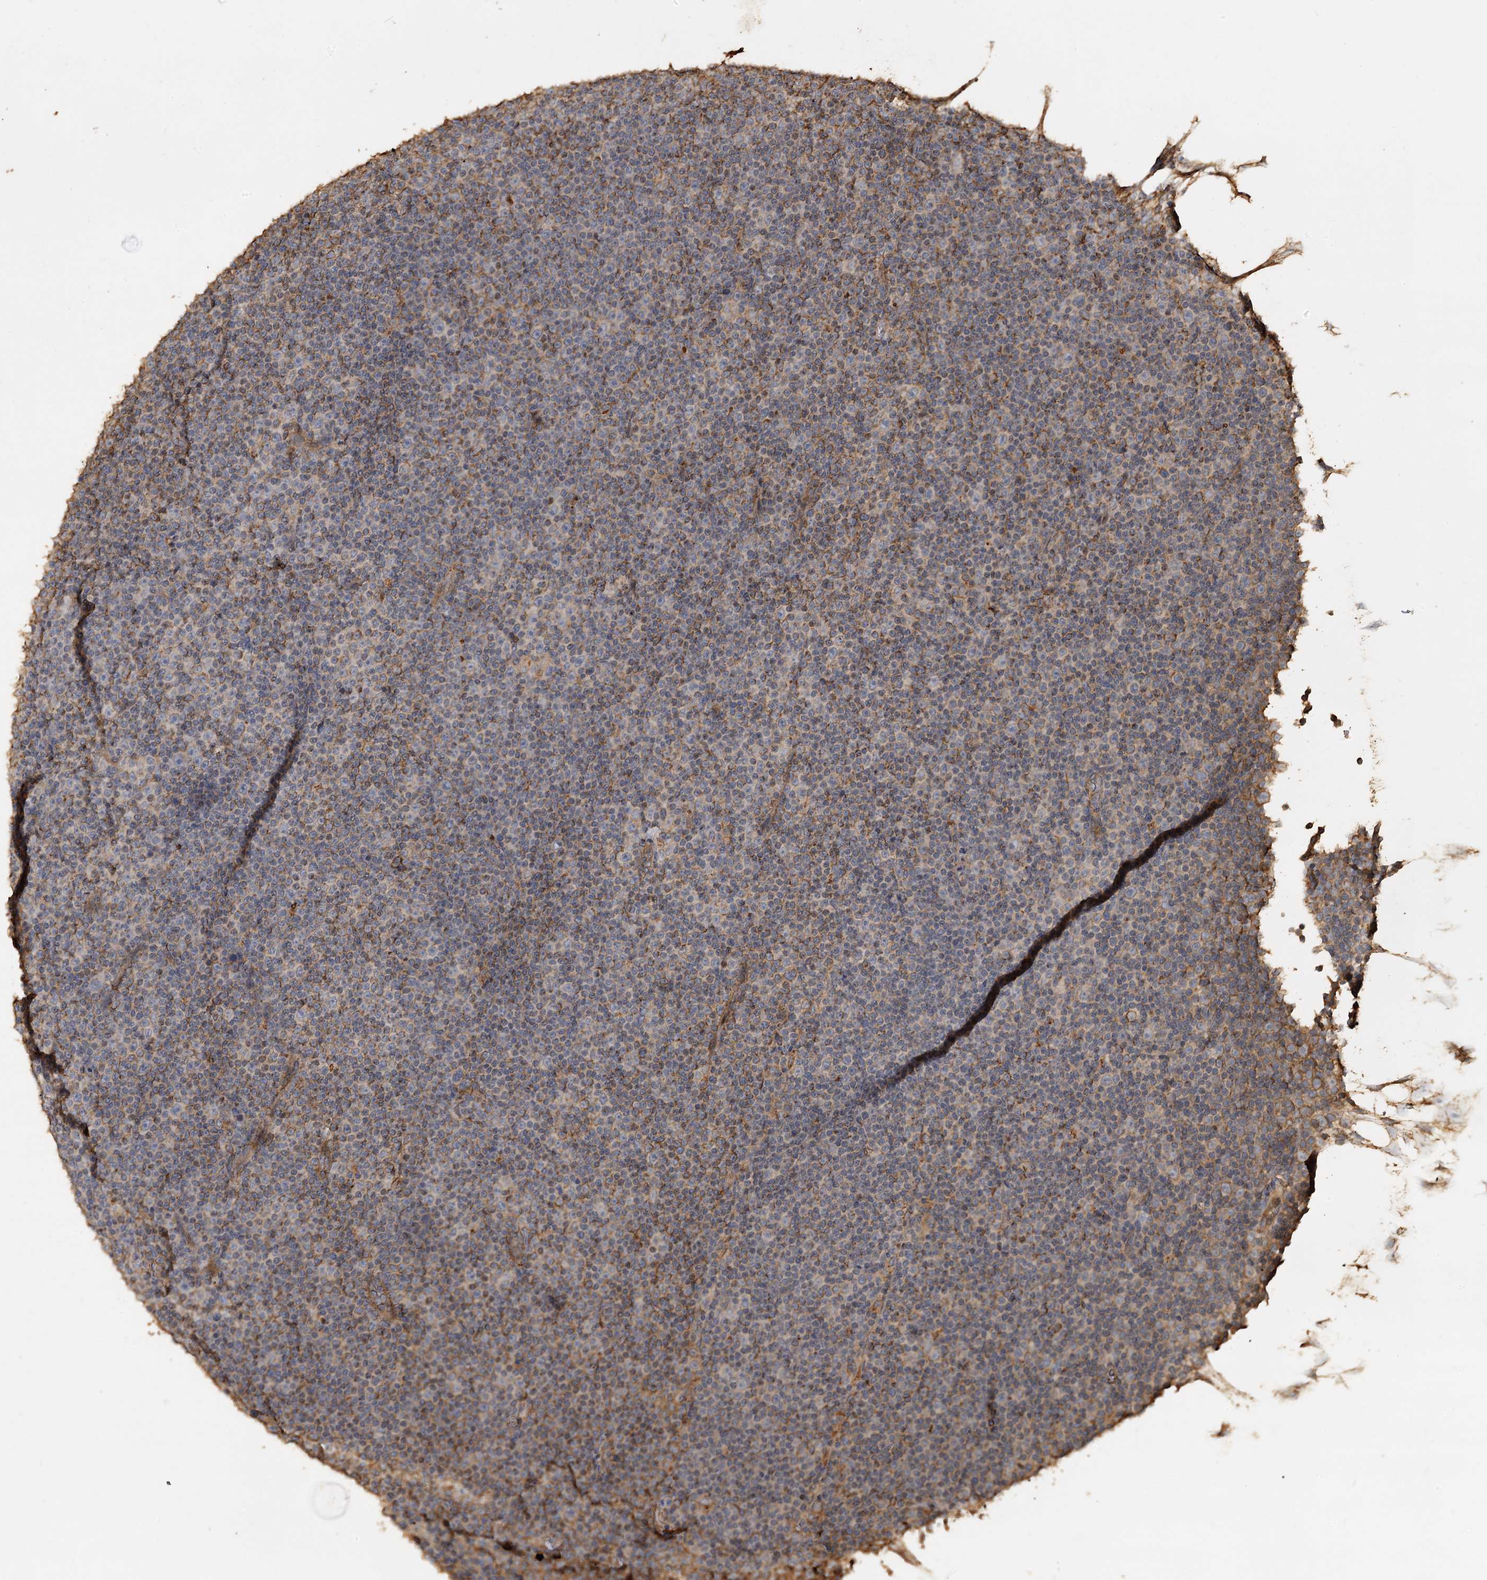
{"staining": {"intensity": "weak", "quantity": "<25%", "location": "cytoplasmic/membranous"}, "tissue": "lymphoma", "cell_type": "Tumor cells", "image_type": "cancer", "snomed": [{"axis": "morphology", "description": "Malignant lymphoma, non-Hodgkin's type, Low grade"}, {"axis": "topography", "description": "Lymph node"}], "caption": "Immunohistochemistry (IHC) image of neoplastic tissue: human lymphoma stained with DAB displays no significant protein positivity in tumor cells. (Brightfield microscopy of DAB immunohistochemistry at high magnification).", "gene": "PIK3C2A", "patient": {"sex": "female", "age": 67}}